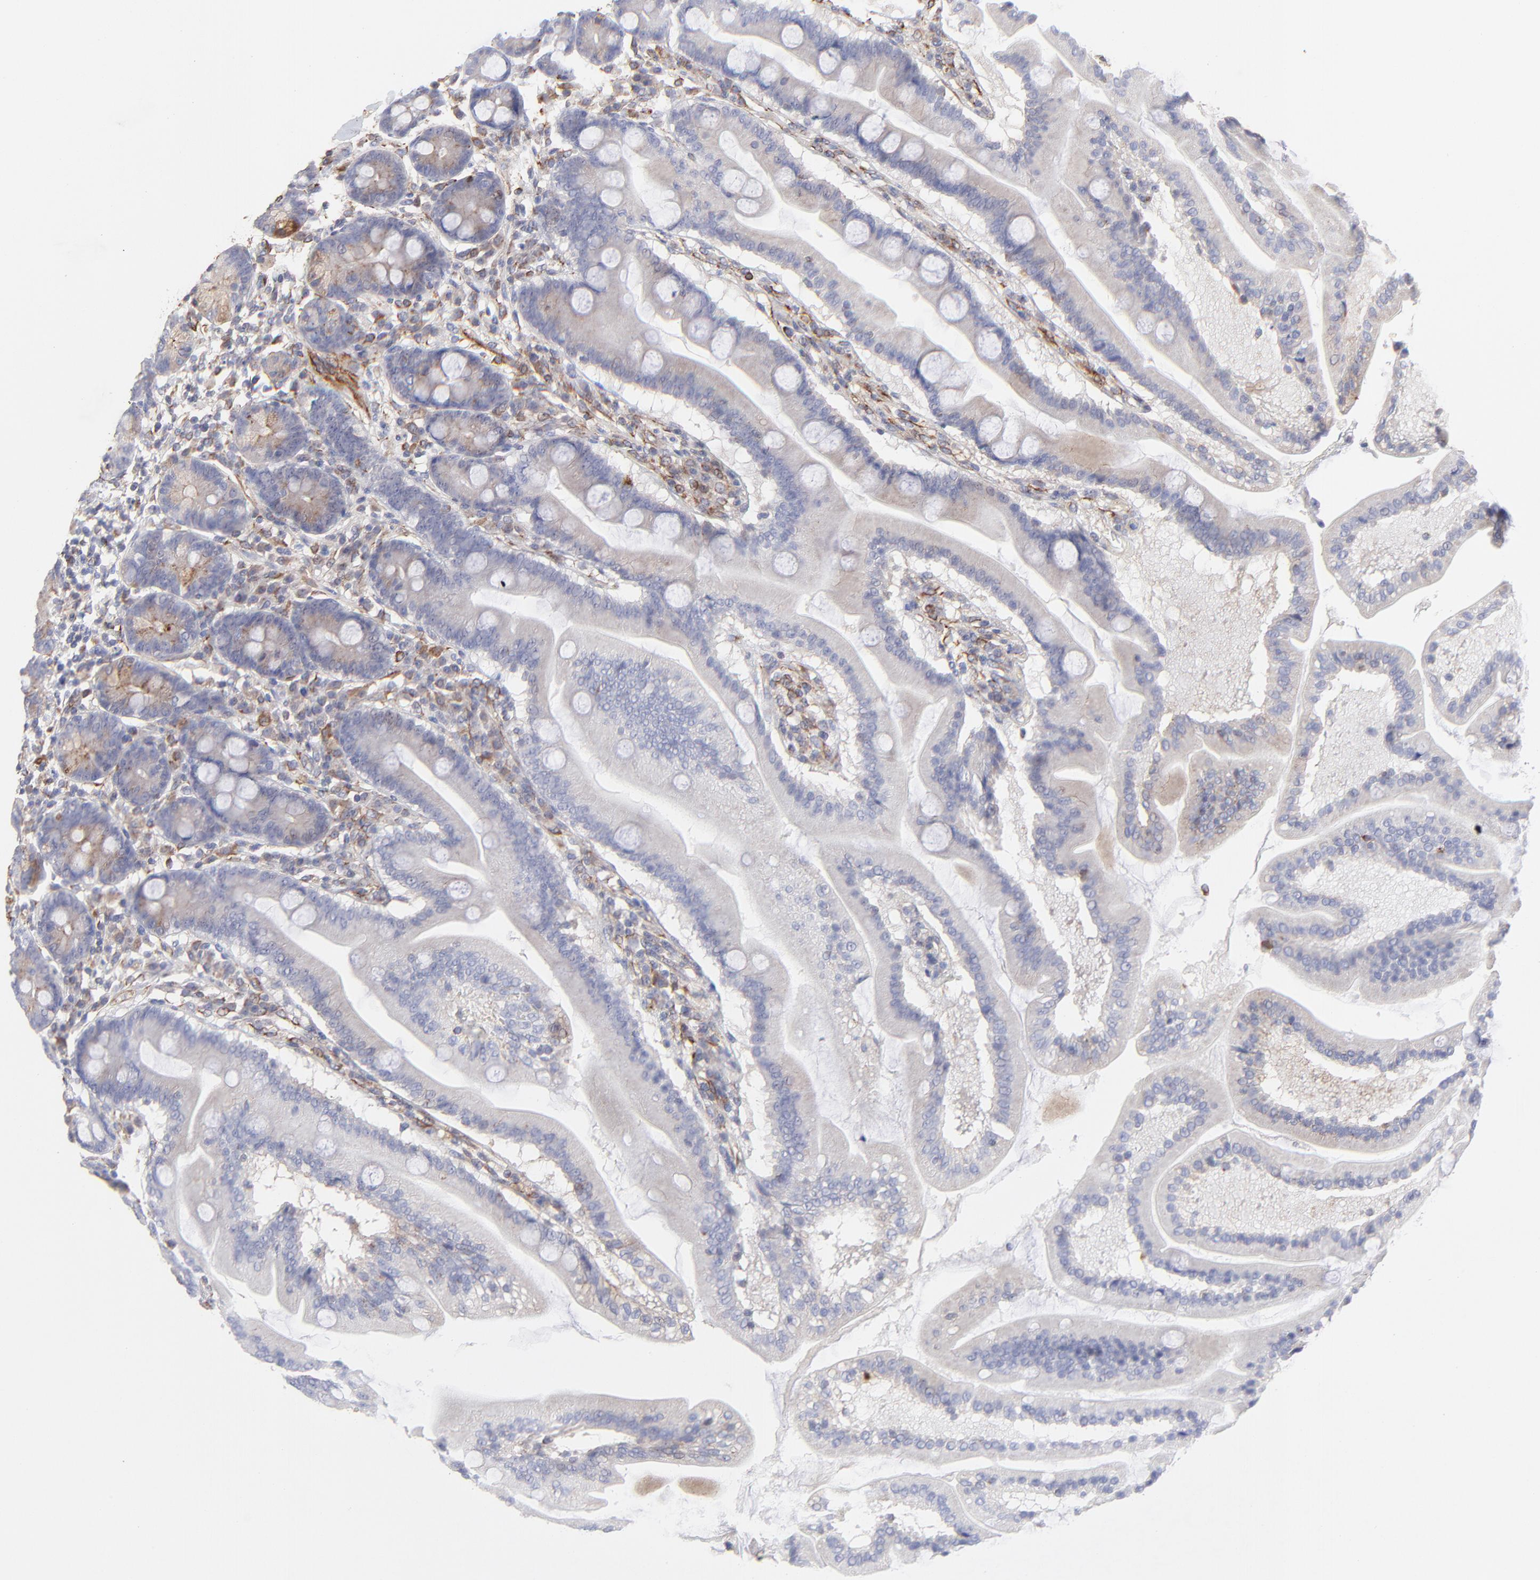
{"staining": {"intensity": "weak", "quantity": "25%-75%", "location": "cytoplasmic/membranous"}, "tissue": "duodenum", "cell_type": "Glandular cells", "image_type": "normal", "snomed": [{"axis": "morphology", "description": "Normal tissue, NOS"}, {"axis": "topography", "description": "Duodenum"}], "caption": "Immunohistochemical staining of normal human duodenum reveals weak cytoplasmic/membranous protein positivity in approximately 25%-75% of glandular cells. (DAB (3,3'-diaminobenzidine) IHC, brown staining for protein, blue staining for nuclei).", "gene": "COX8C", "patient": {"sex": "female", "age": 64}}